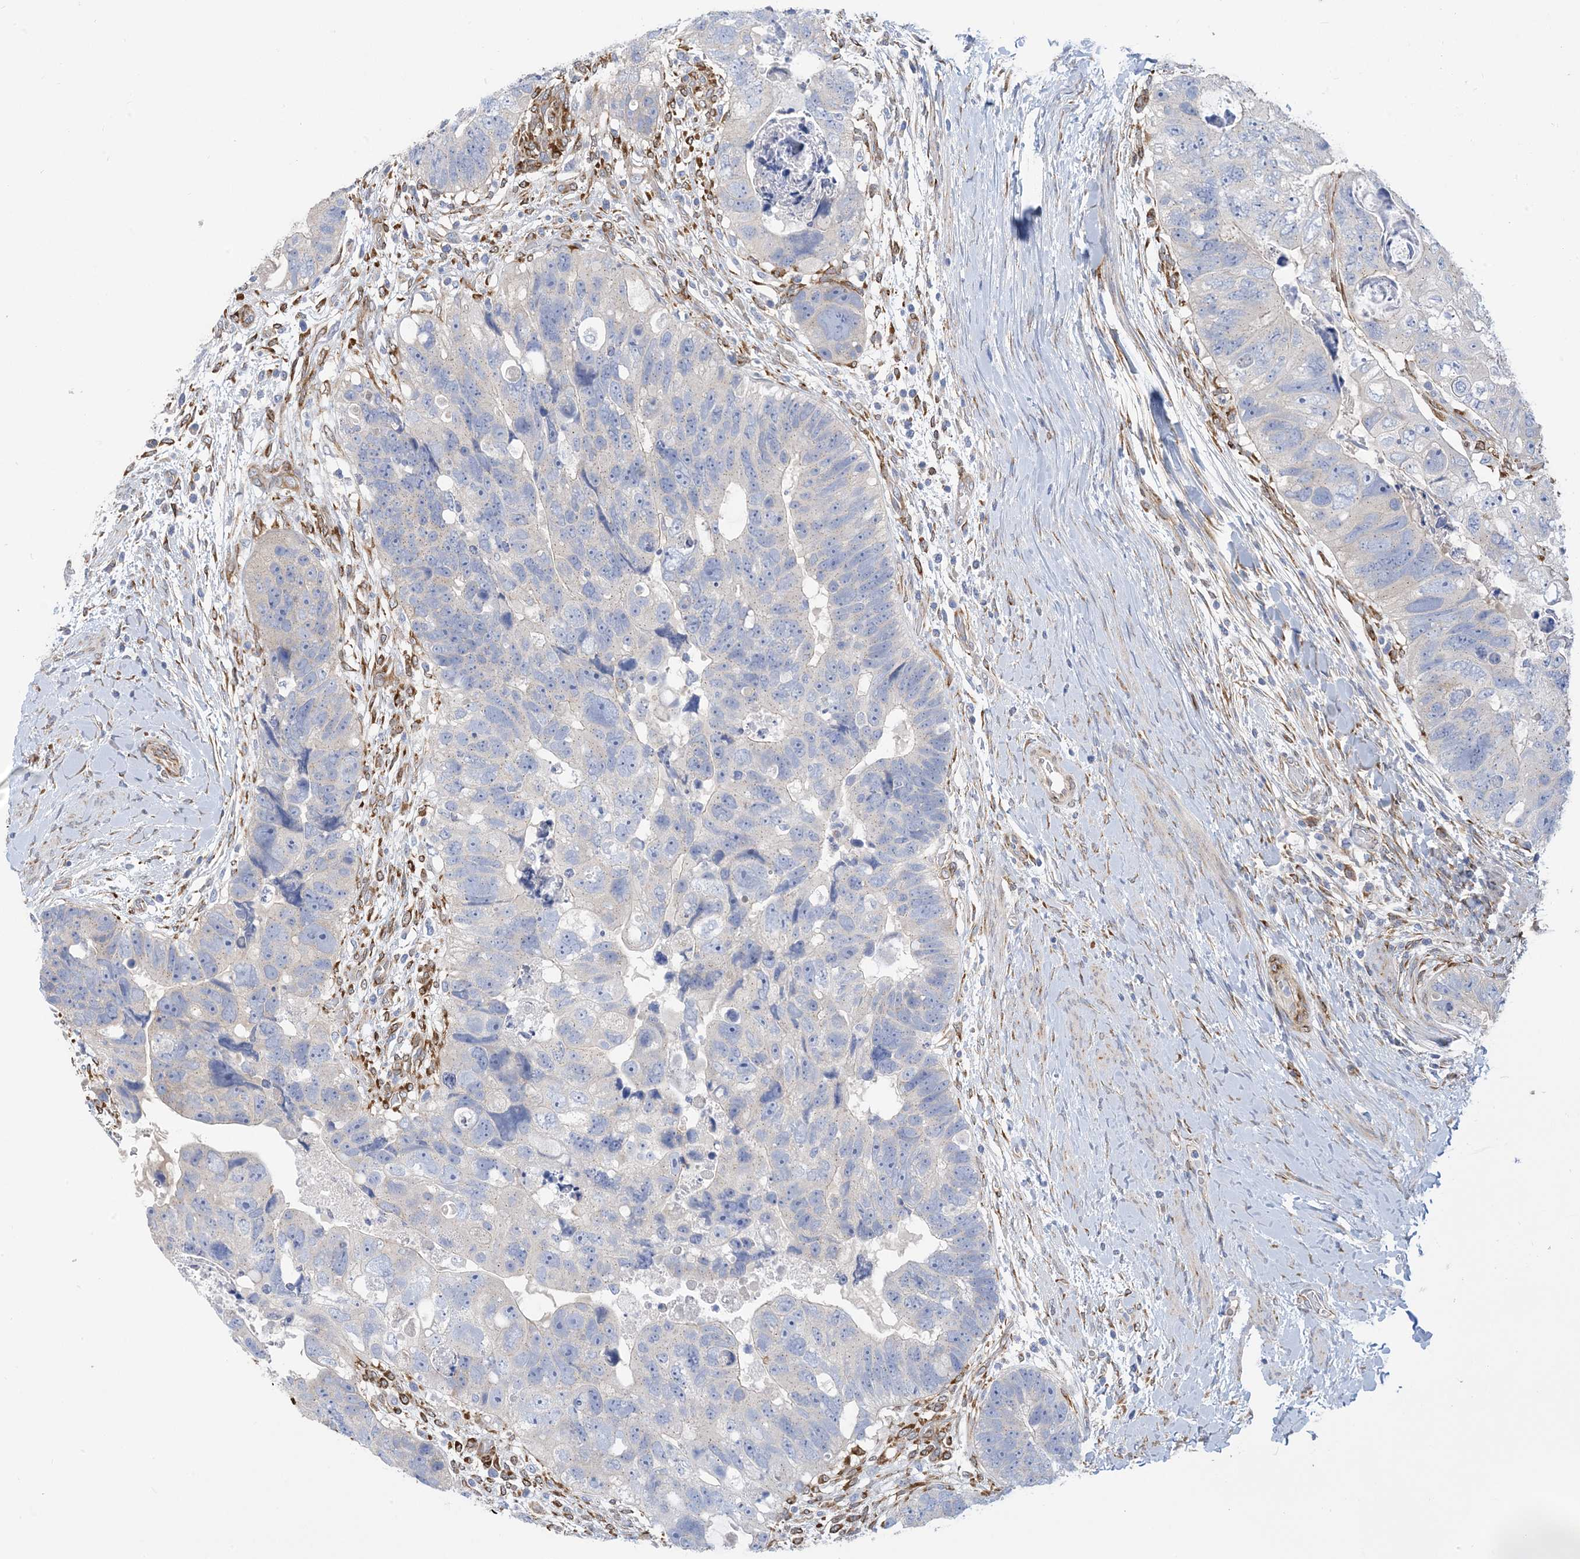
{"staining": {"intensity": "negative", "quantity": "none", "location": "none"}, "tissue": "colorectal cancer", "cell_type": "Tumor cells", "image_type": "cancer", "snomed": [{"axis": "morphology", "description": "Adenocarcinoma, NOS"}, {"axis": "topography", "description": "Rectum"}], "caption": "High power microscopy micrograph of an IHC photomicrograph of colorectal cancer (adenocarcinoma), revealing no significant staining in tumor cells.", "gene": "RBMS3", "patient": {"sex": "male", "age": 59}}